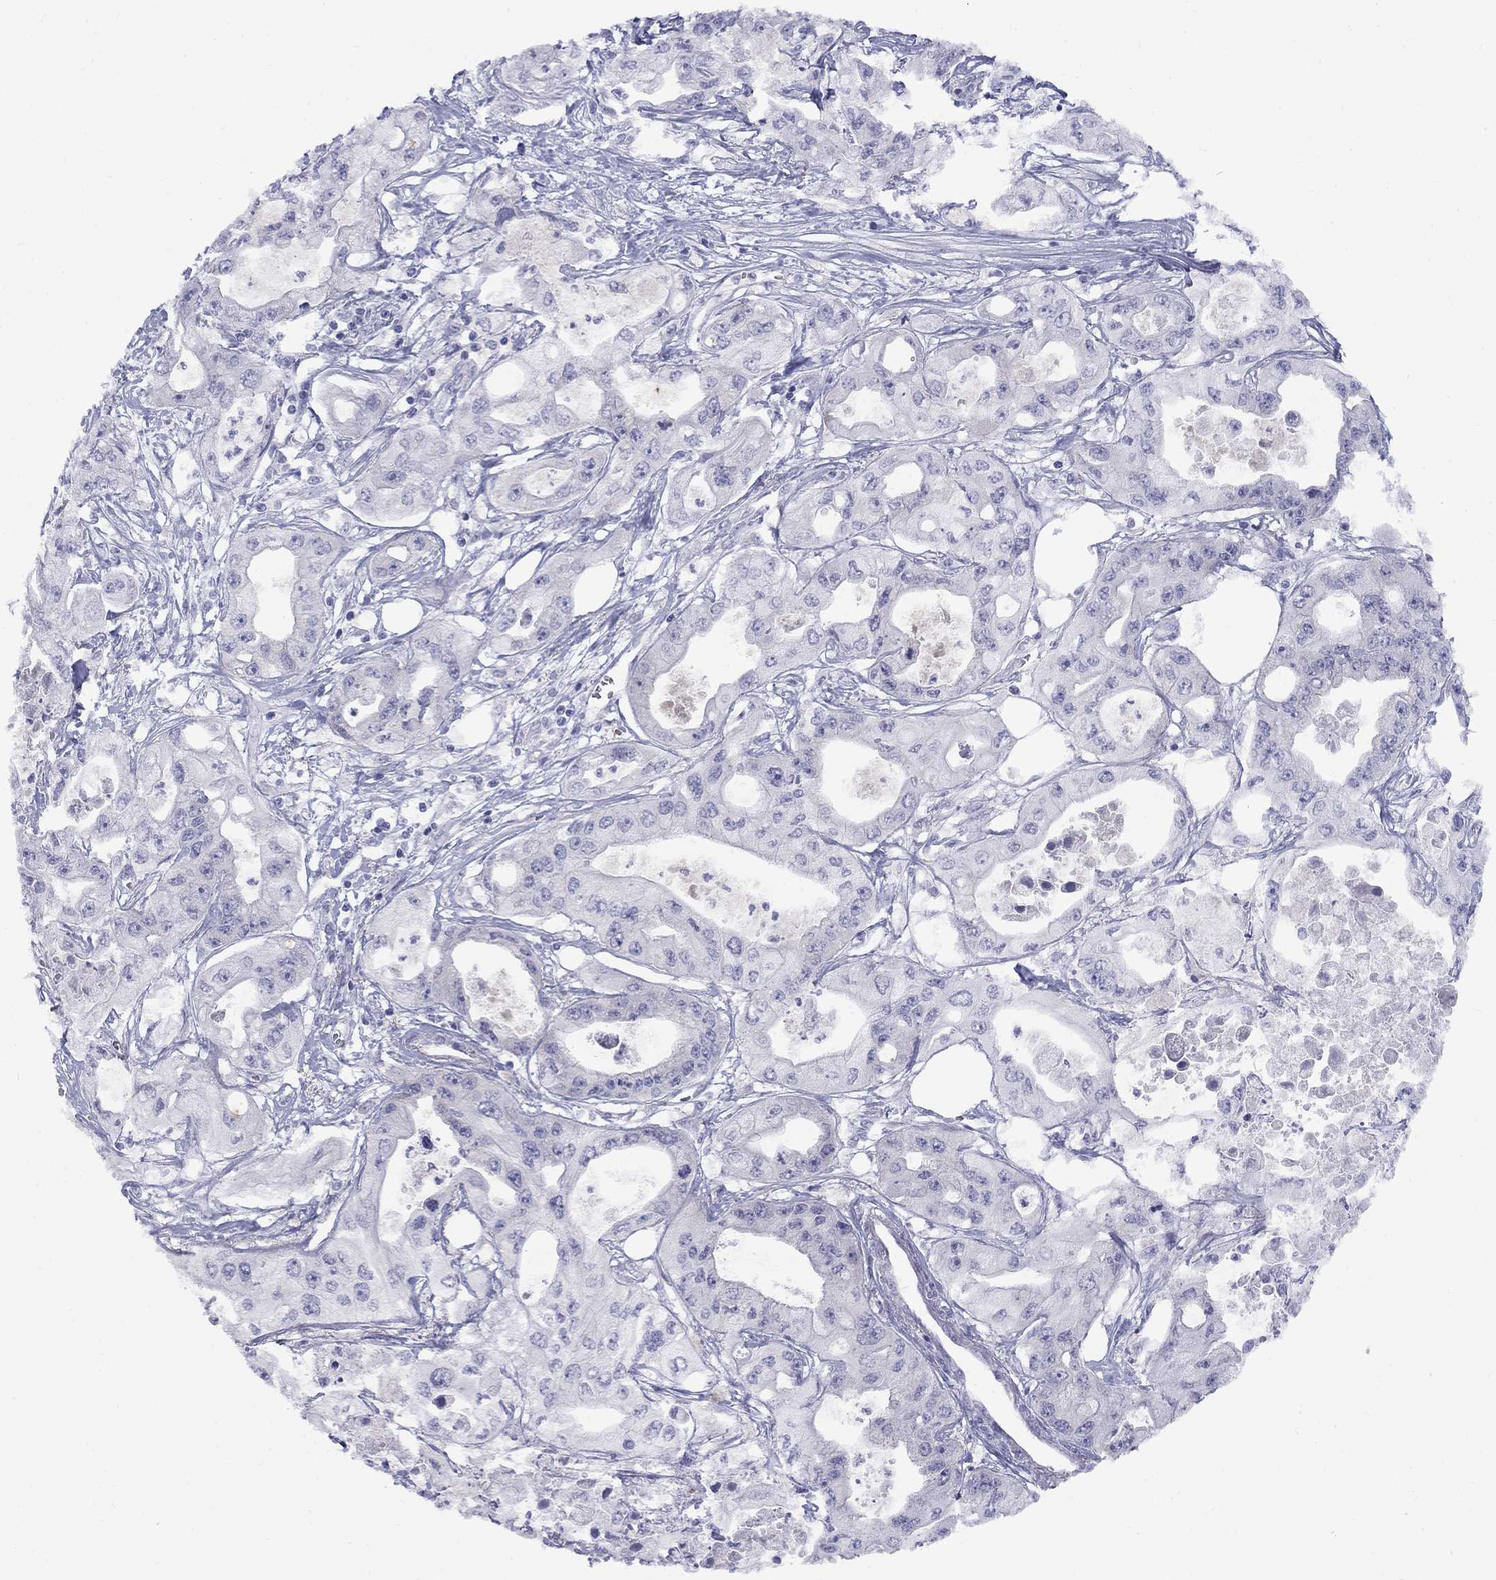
{"staining": {"intensity": "negative", "quantity": "none", "location": "none"}, "tissue": "pancreatic cancer", "cell_type": "Tumor cells", "image_type": "cancer", "snomed": [{"axis": "morphology", "description": "Adenocarcinoma, NOS"}, {"axis": "topography", "description": "Pancreas"}], "caption": "Tumor cells show no significant positivity in pancreatic adenocarcinoma.", "gene": "CACNA1A", "patient": {"sex": "male", "age": 70}}